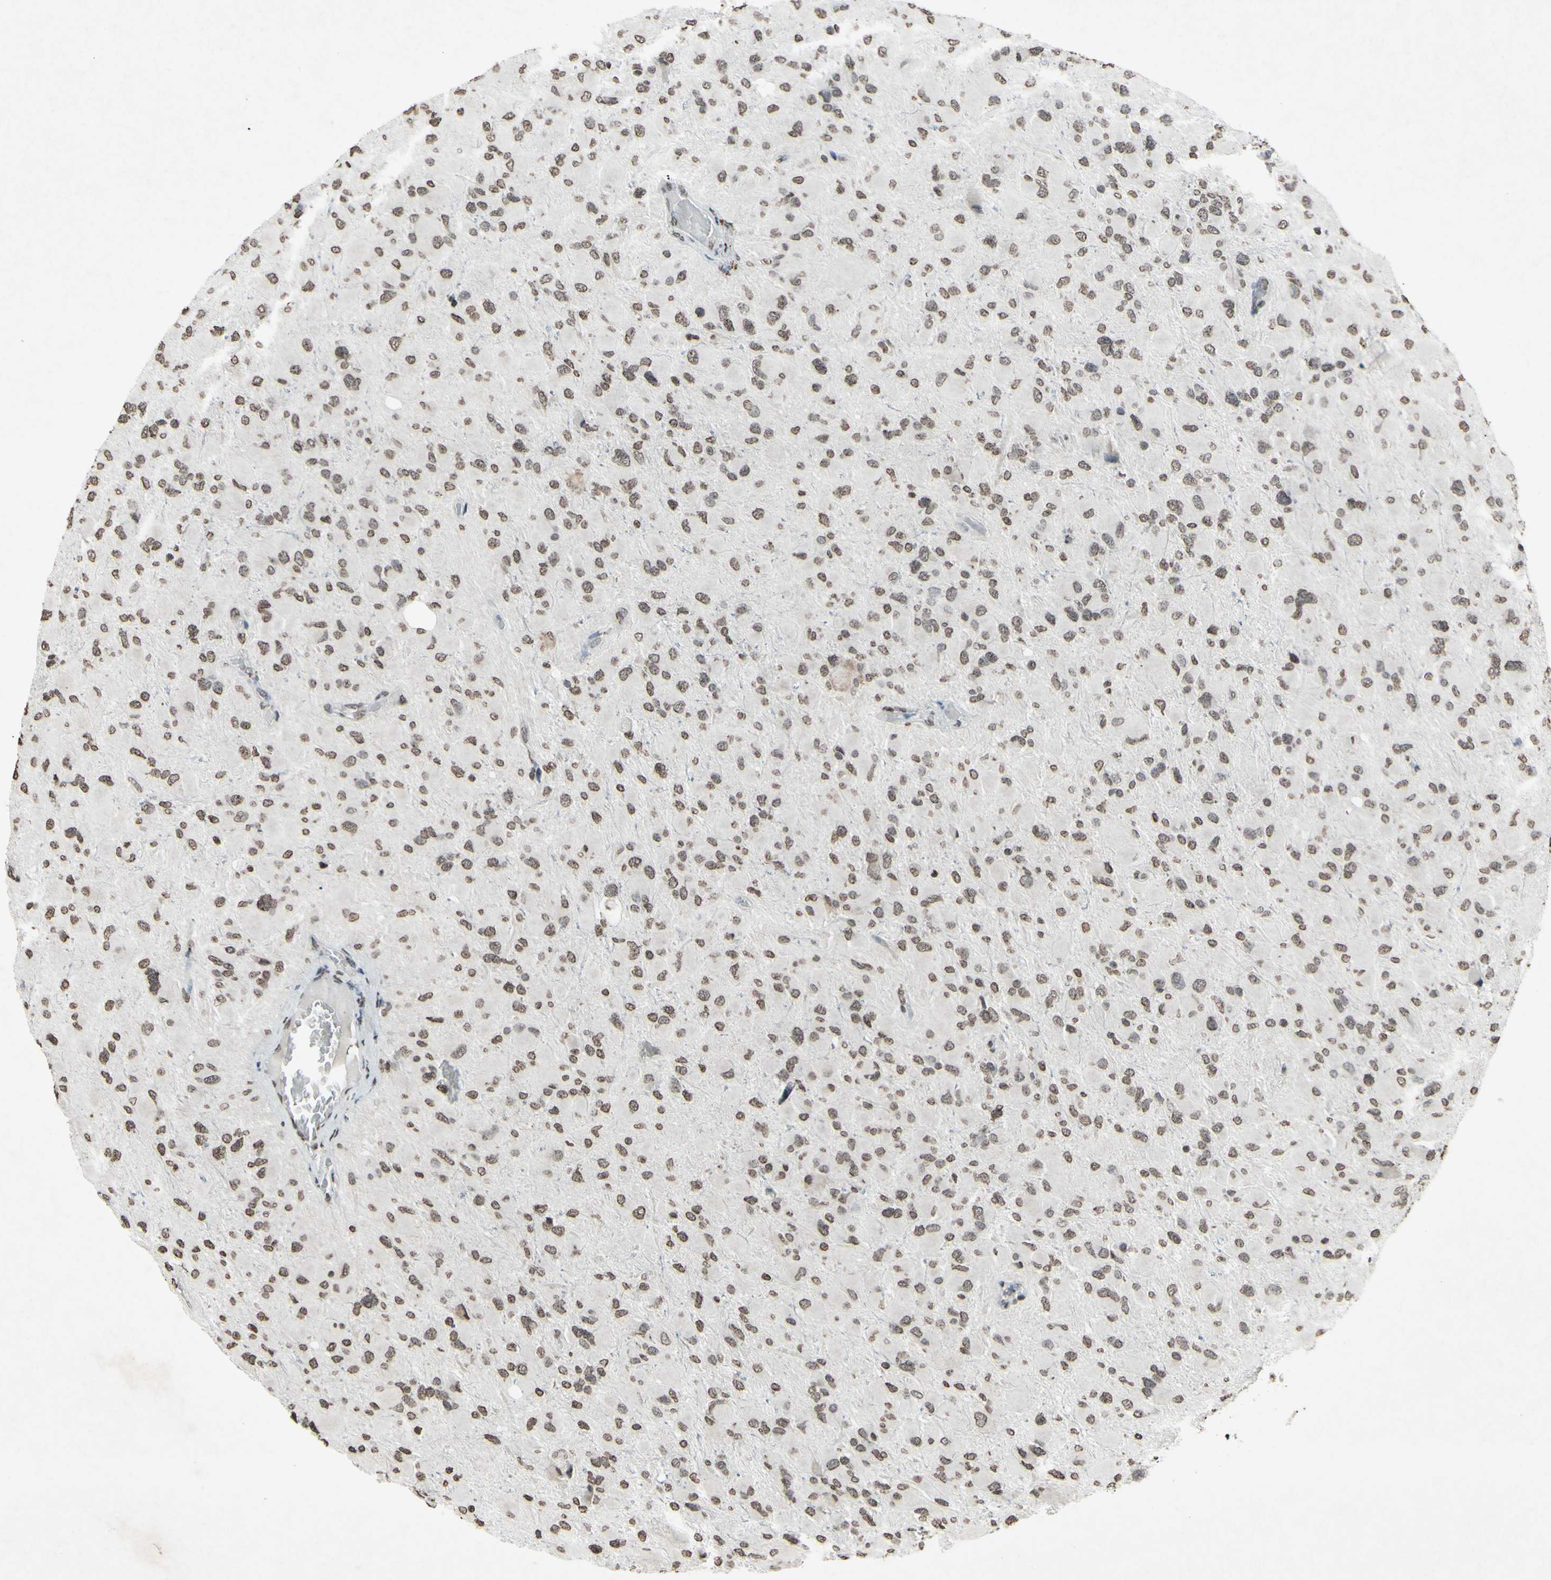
{"staining": {"intensity": "weak", "quantity": ">75%", "location": "nuclear"}, "tissue": "glioma", "cell_type": "Tumor cells", "image_type": "cancer", "snomed": [{"axis": "morphology", "description": "Glioma, malignant, High grade"}, {"axis": "topography", "description": "Cerebral cortex"}], "caption": "Immunohistochemistry histopathology image of malignant high-grade glioma stained for a protein (brown), which reveals low levels of weak nuclear expression in approximately >75% of tumor cells.", "gene": "CD79B", "patient": {"sex": "female", "age": 36}}